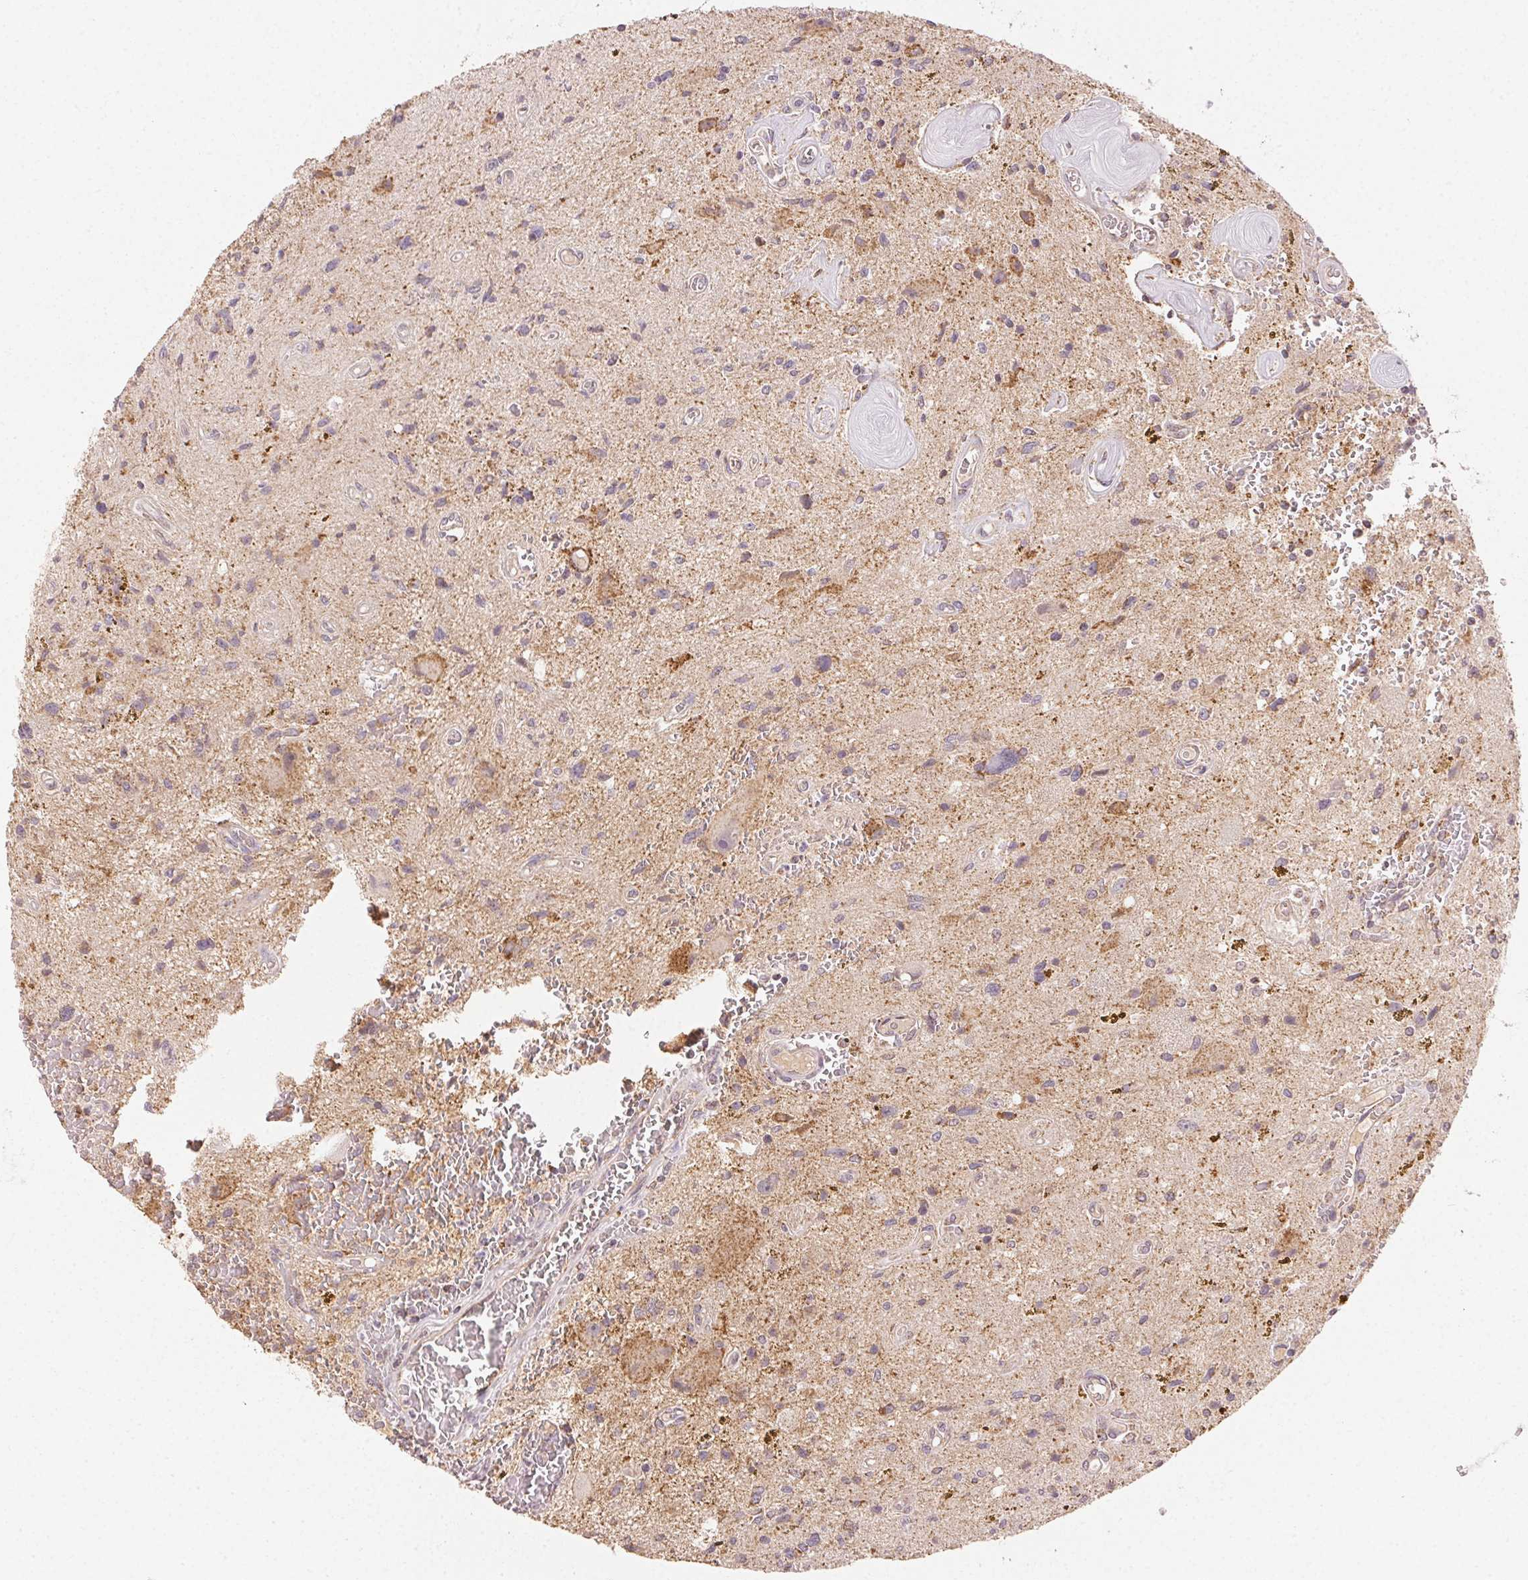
{"staining": {"intensity": "negative", "quantity": "none", "location": "none"}, "tissue": "glioma", "cell_type": "Tumor cells", "image_type": "cancer", "snomed": [{"axis": "morphology", "description": "Glioma, malignant, Low grade"}, {"axis": "topography", "description": "Cerebellum"}], "caption": "This is an immunohistochemistry histopathology image of glioma. There is no staining in tumor cells.", "gene": "CLASP1", "patient": {"sex": "female", "age": 14}}